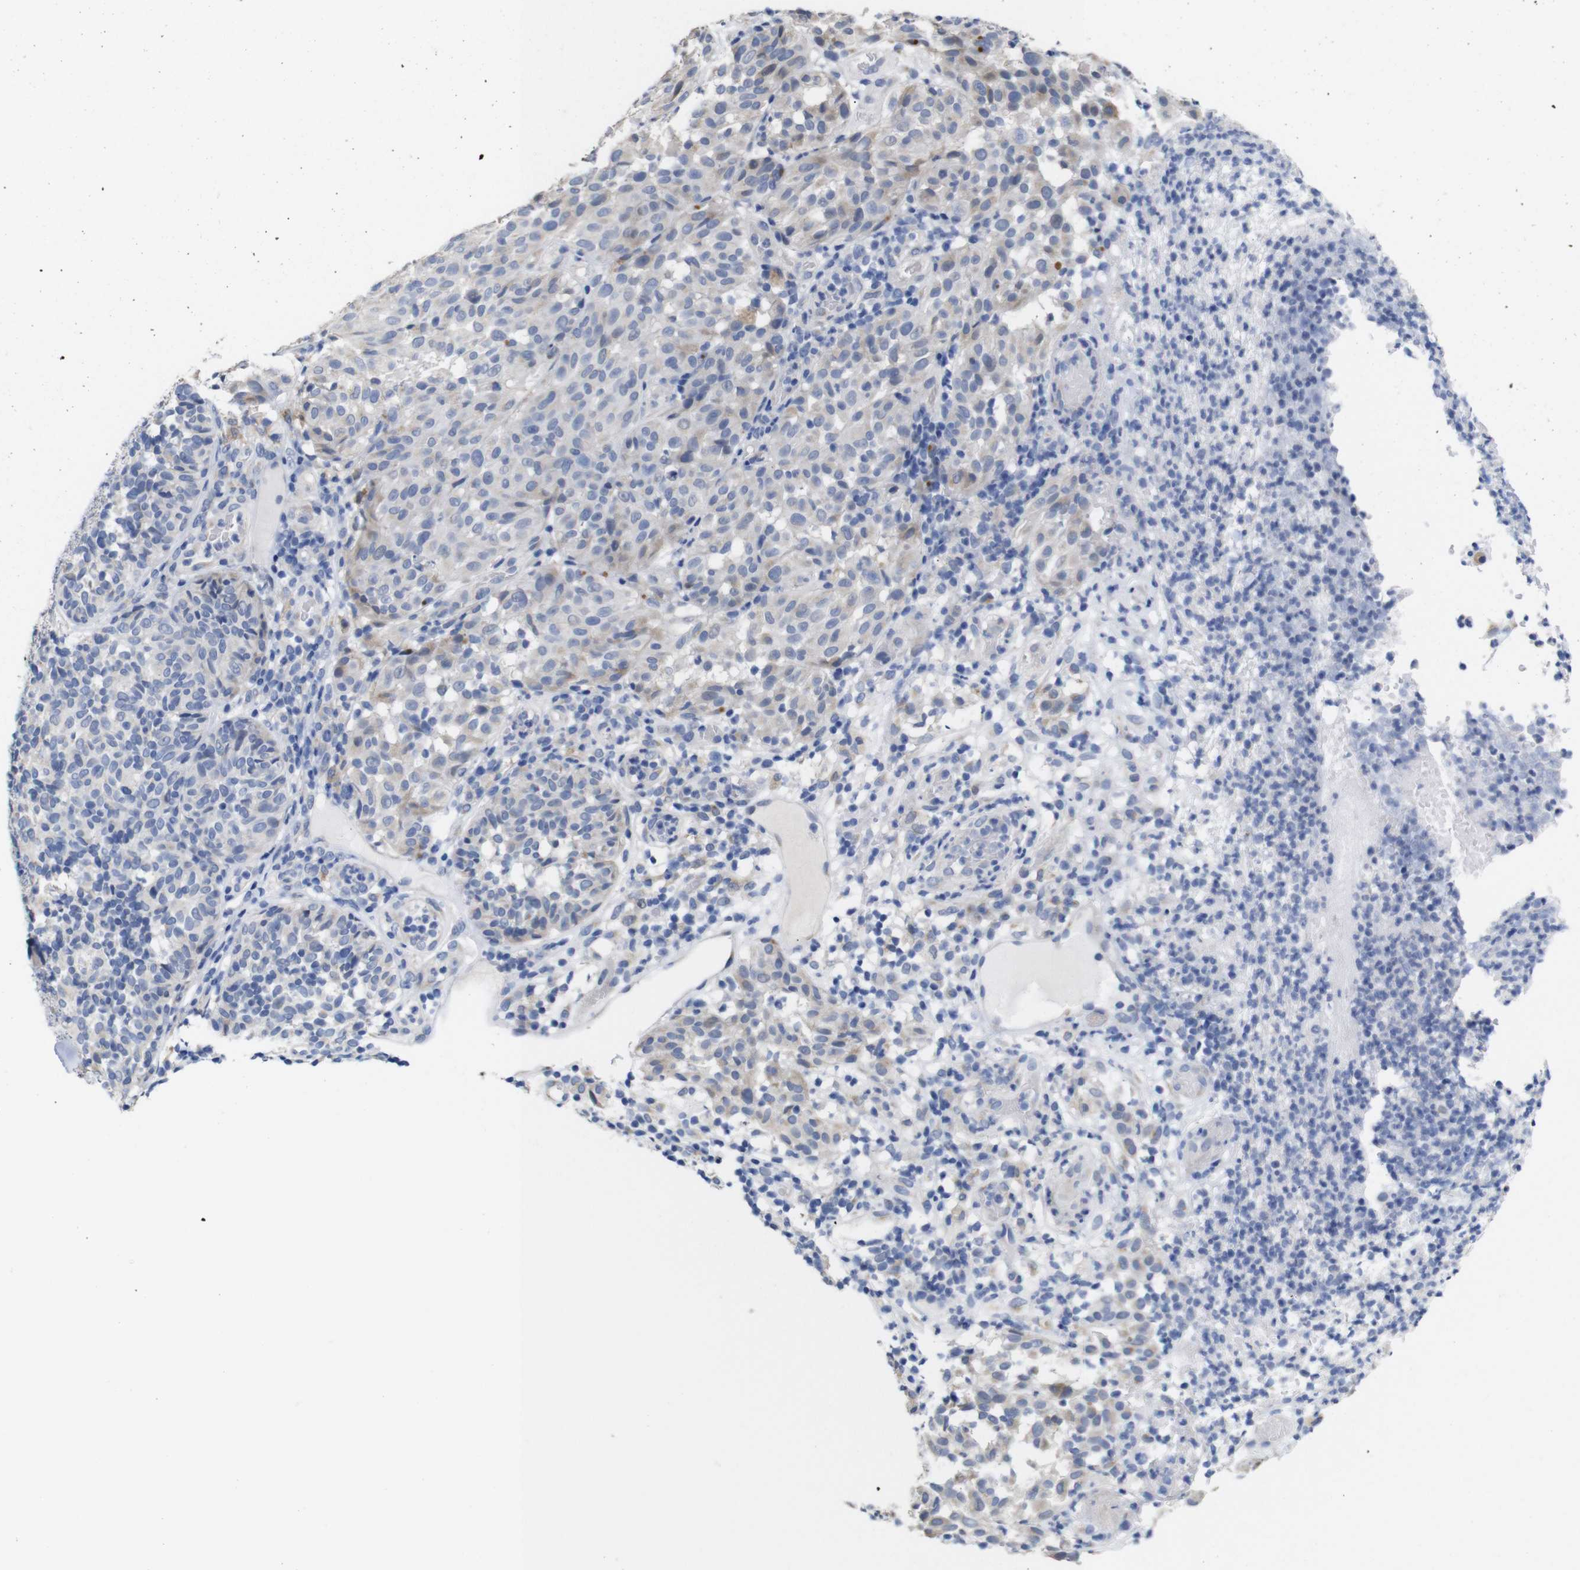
{"staining": {"intensity": "weak", "quantity": "<25%", "location": "cytoplasmic/membranous"}, "tissue": "melanoma", "cell_type": "Tumor cells", "image_type": "cancer", "snomed": [{"axis": "morphology", "description": "Malignant melanoma, NOS"}, {"axis": "topography", "description": "Skin"}], "caption": "Melanoma stained for a protein using immunohistochemistry (IHC) demonstrates no positivity tumor cells.", "gene": "TCEAL9", "patient": {"sex": "female", "age": 46}}